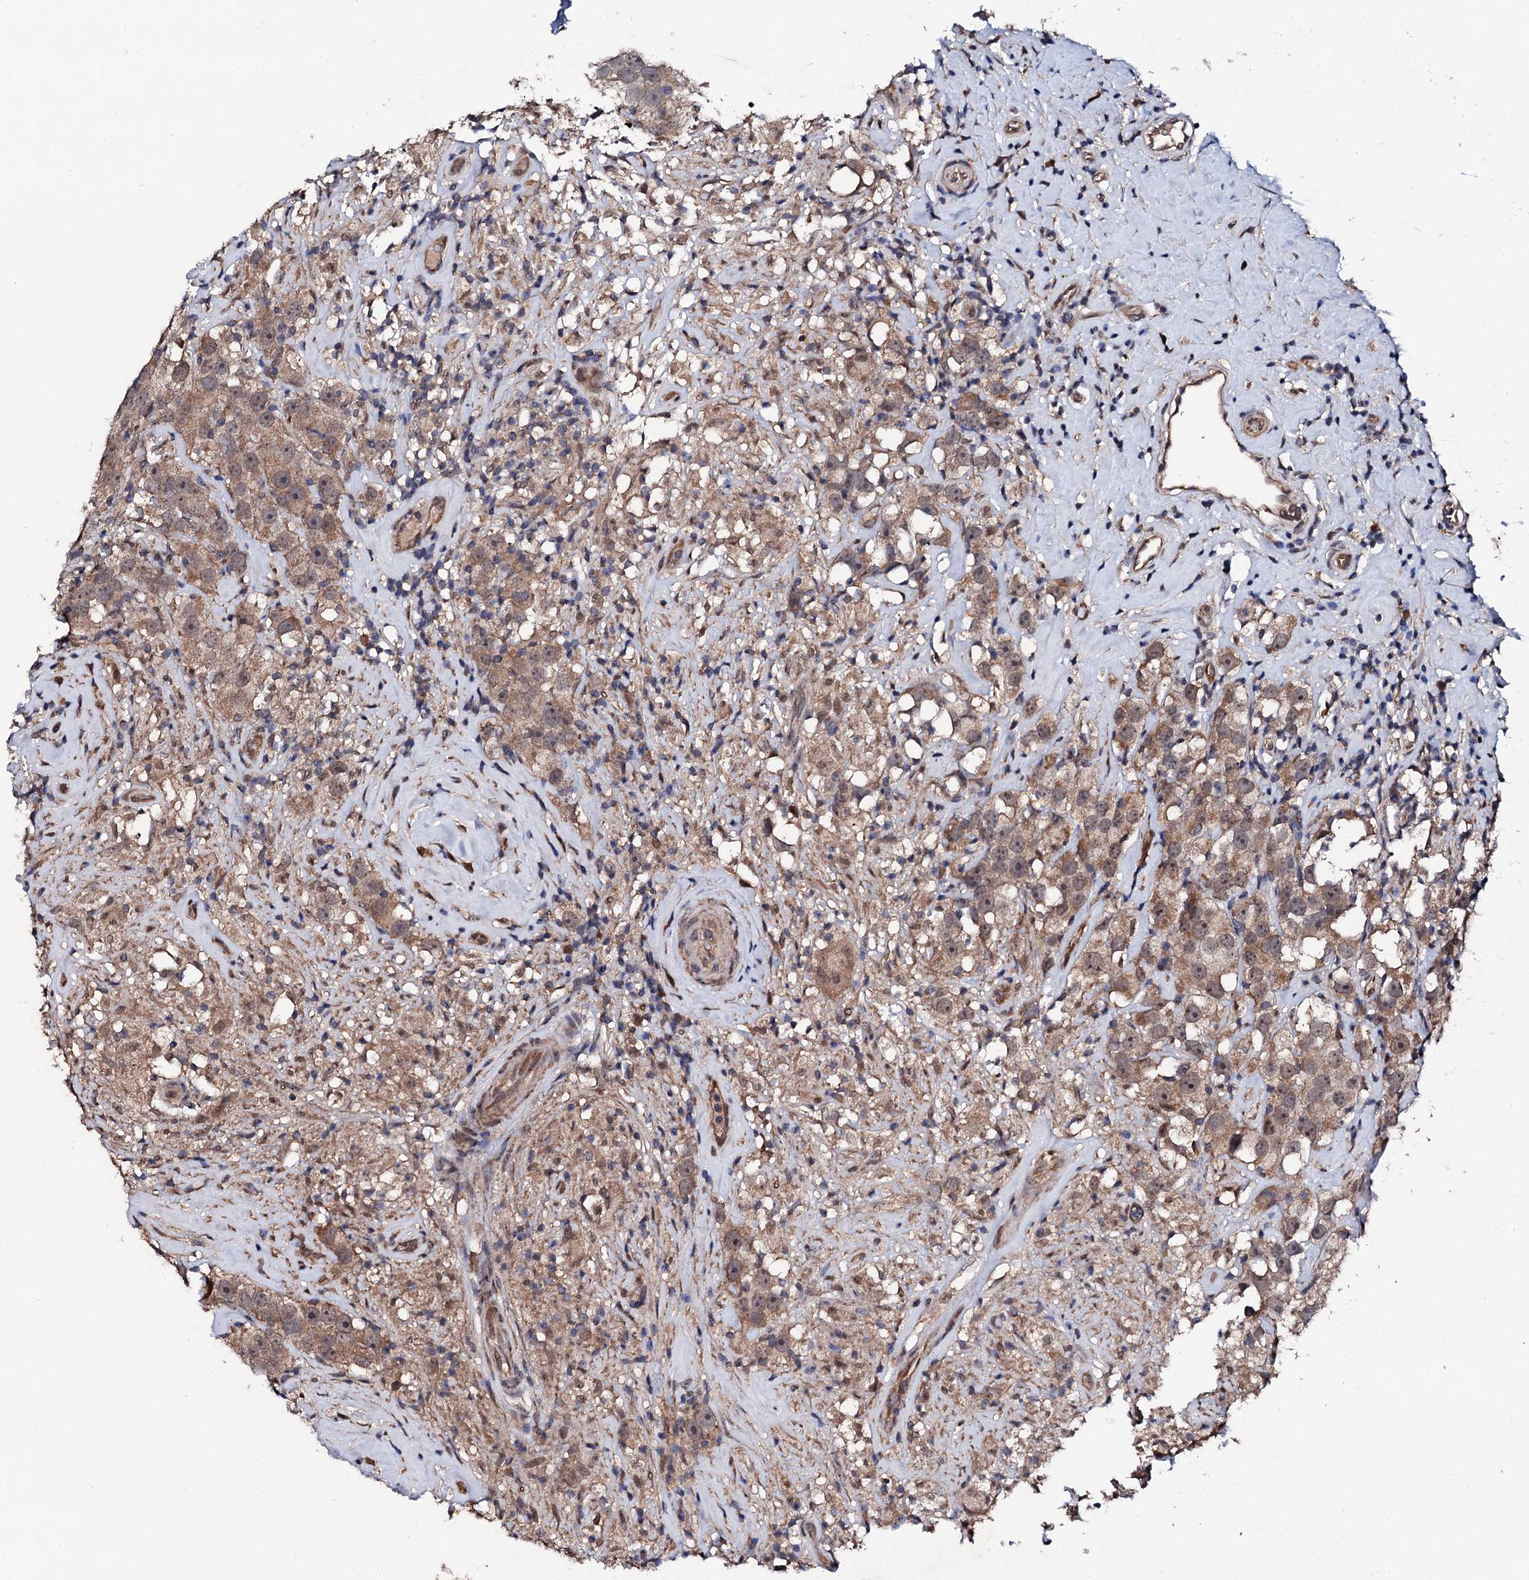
{"staining": {"intensity": "moderate", "quantity": ">75%", "location": "cytoplasmic/membranous,nuclear"}, "tissue": "testis cancer", "cell_type": "Tumor cells", "image_type": "cancer", "snomed": [{"axis": "morphology", "description": "Seminoma, NOS"}, {"axis": "topography", "description": "Testis"}], "caption": "An IHC micrograph of tumor tissue is shown. Protein staining in brown highlights moderate cytoplasmic/membranous and nuclear positivity in seminoma (testis) within tumor cells. (brown staining indicates protein expression, while blue staining denotes nuclei).", "gene": "IP6K1", "patient": {"sex": "male", "age": 49}}